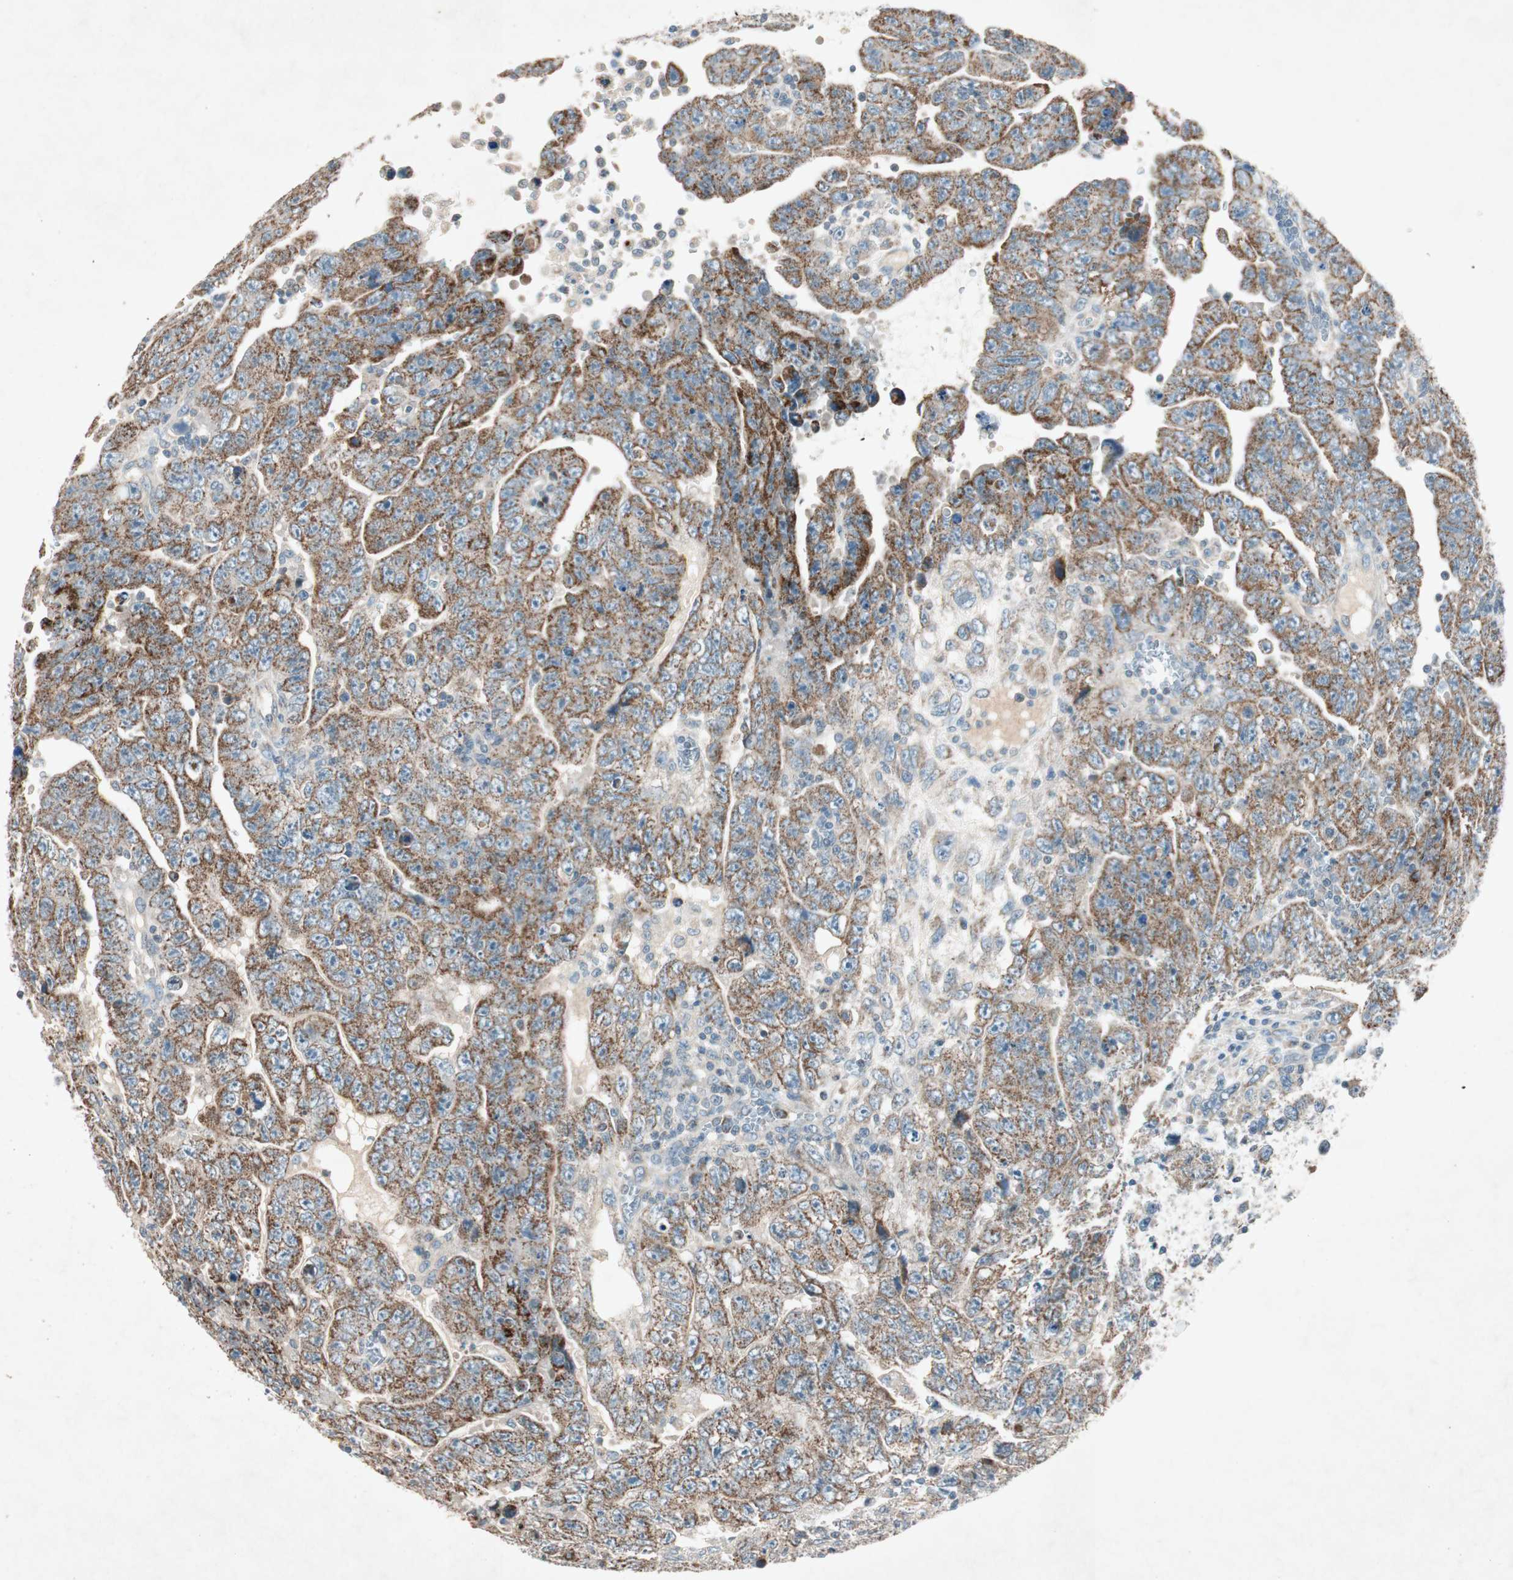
{"staining": {"intensity": "moderate", "quantity": ">75%", "location": "cytoplasmic/membranous"}, "tissue": "testis cancer", "cell_type": "Tumor cells", "image_type": "cancer", "snomed": [{"axis": "morphology", "description": "Carcinoma, Embryonal, NOS"}, {"axis": "topography", "description": "Testis"}], "caption": "About >75% of tumor cells in testis embryonal carcinoma demonstrate moderate cytoplasmic/membranous protein staining as visualized by brown immunohistochemical staining.", "gene": "NKAIN1", "patient": {"sex": "male", "age": 28}}